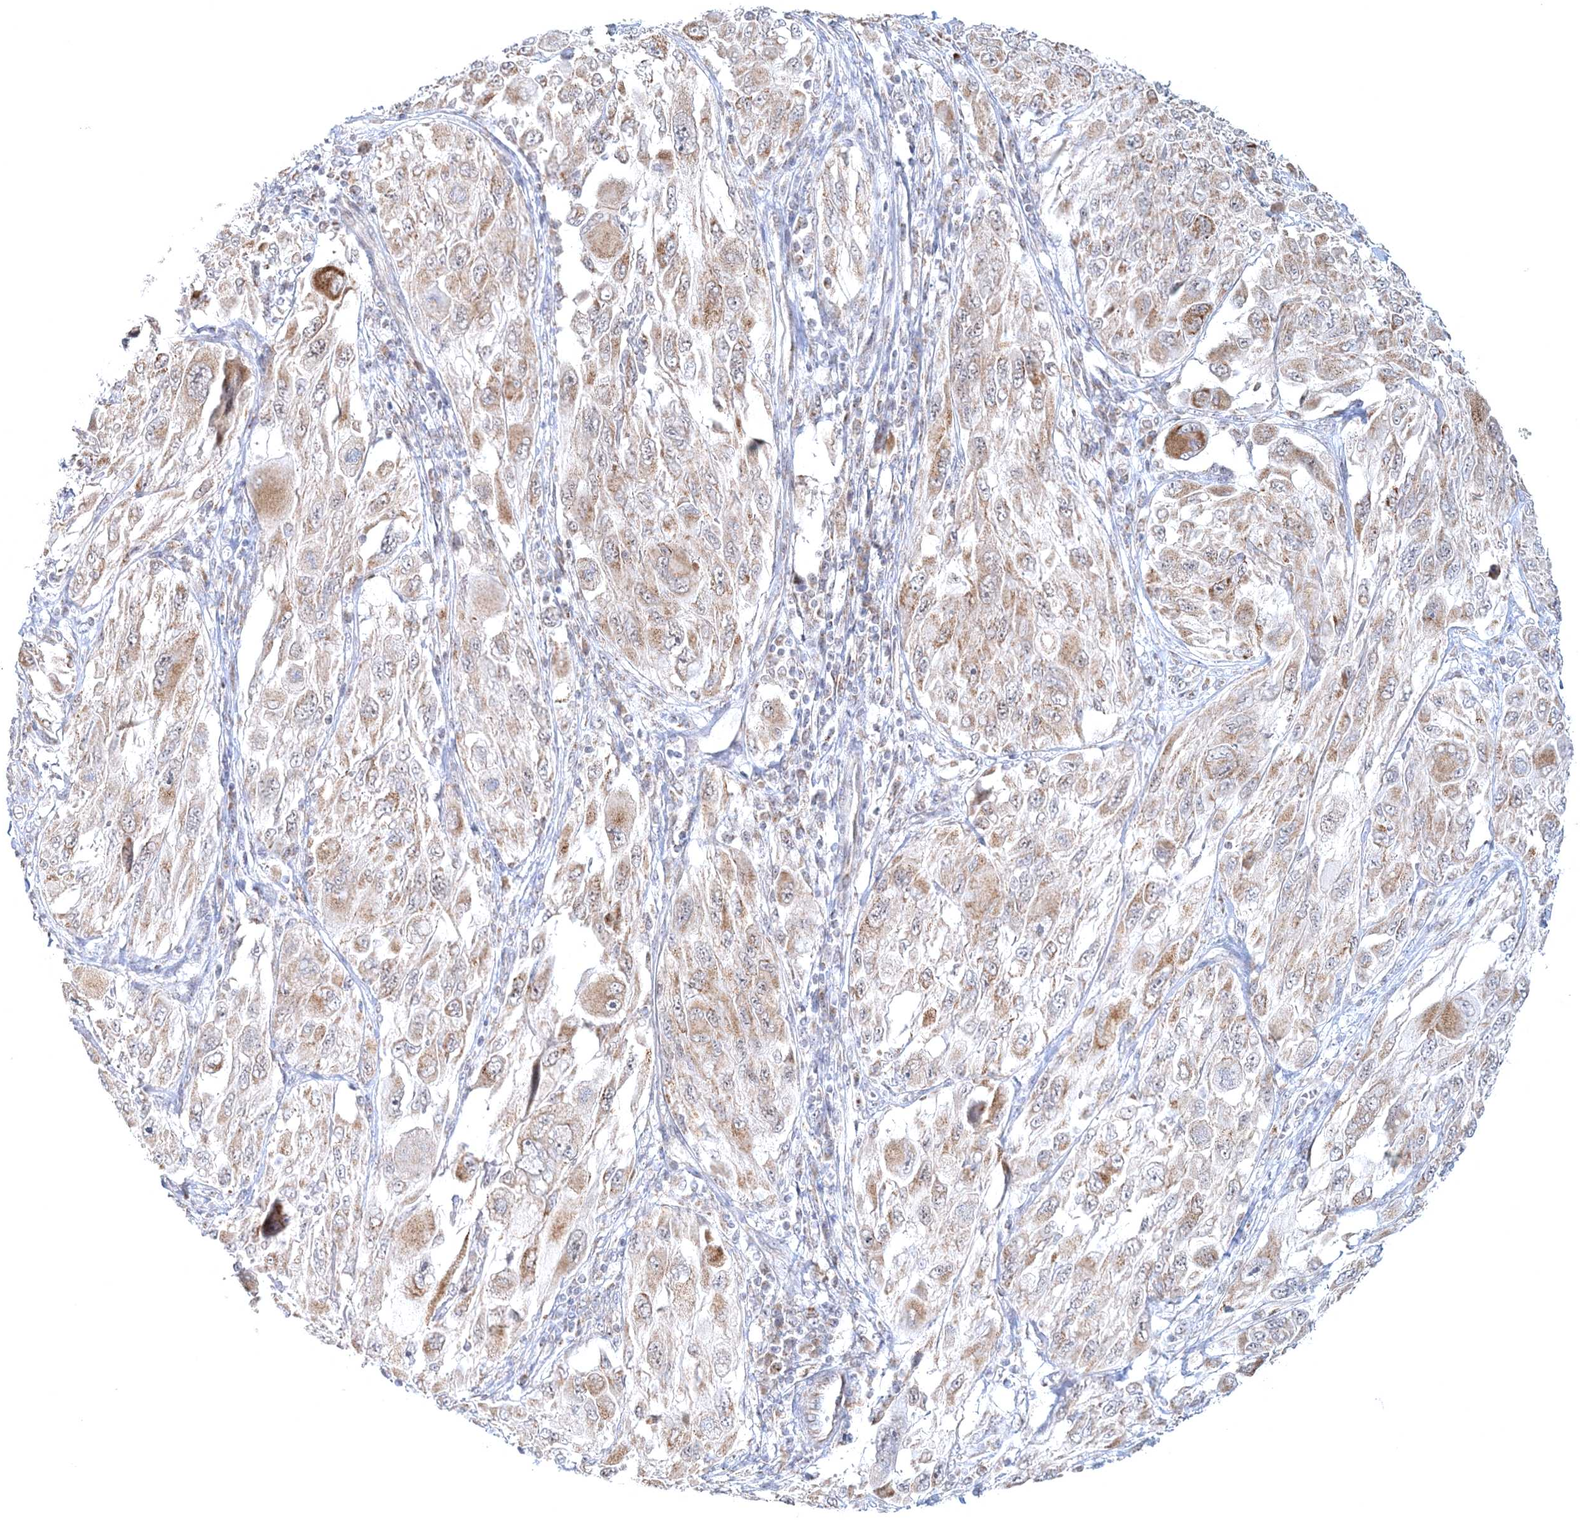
{"staining": {"intensity": "weak", "quantity": ">75%", "location": "cytoplasmic/membranous"}, "tissue": "melanoma", "cell_type": "Tumor cells", "image_type": "cancer", "snomed": [{"axis": "morphology", "description": "Malignant melanoma, NOS"}, {"axis": "topography", "description": "Skin"}], "caption": "High-power microscopy captured an immunohistochemistry (IHC) histopathology image of malignant melanoma, revealing weak cytoplasmic/membranous staining in approximately >75% of tumor cells.", "gene": "RNF150", "patient": {"sex": "female", "age": 91}}